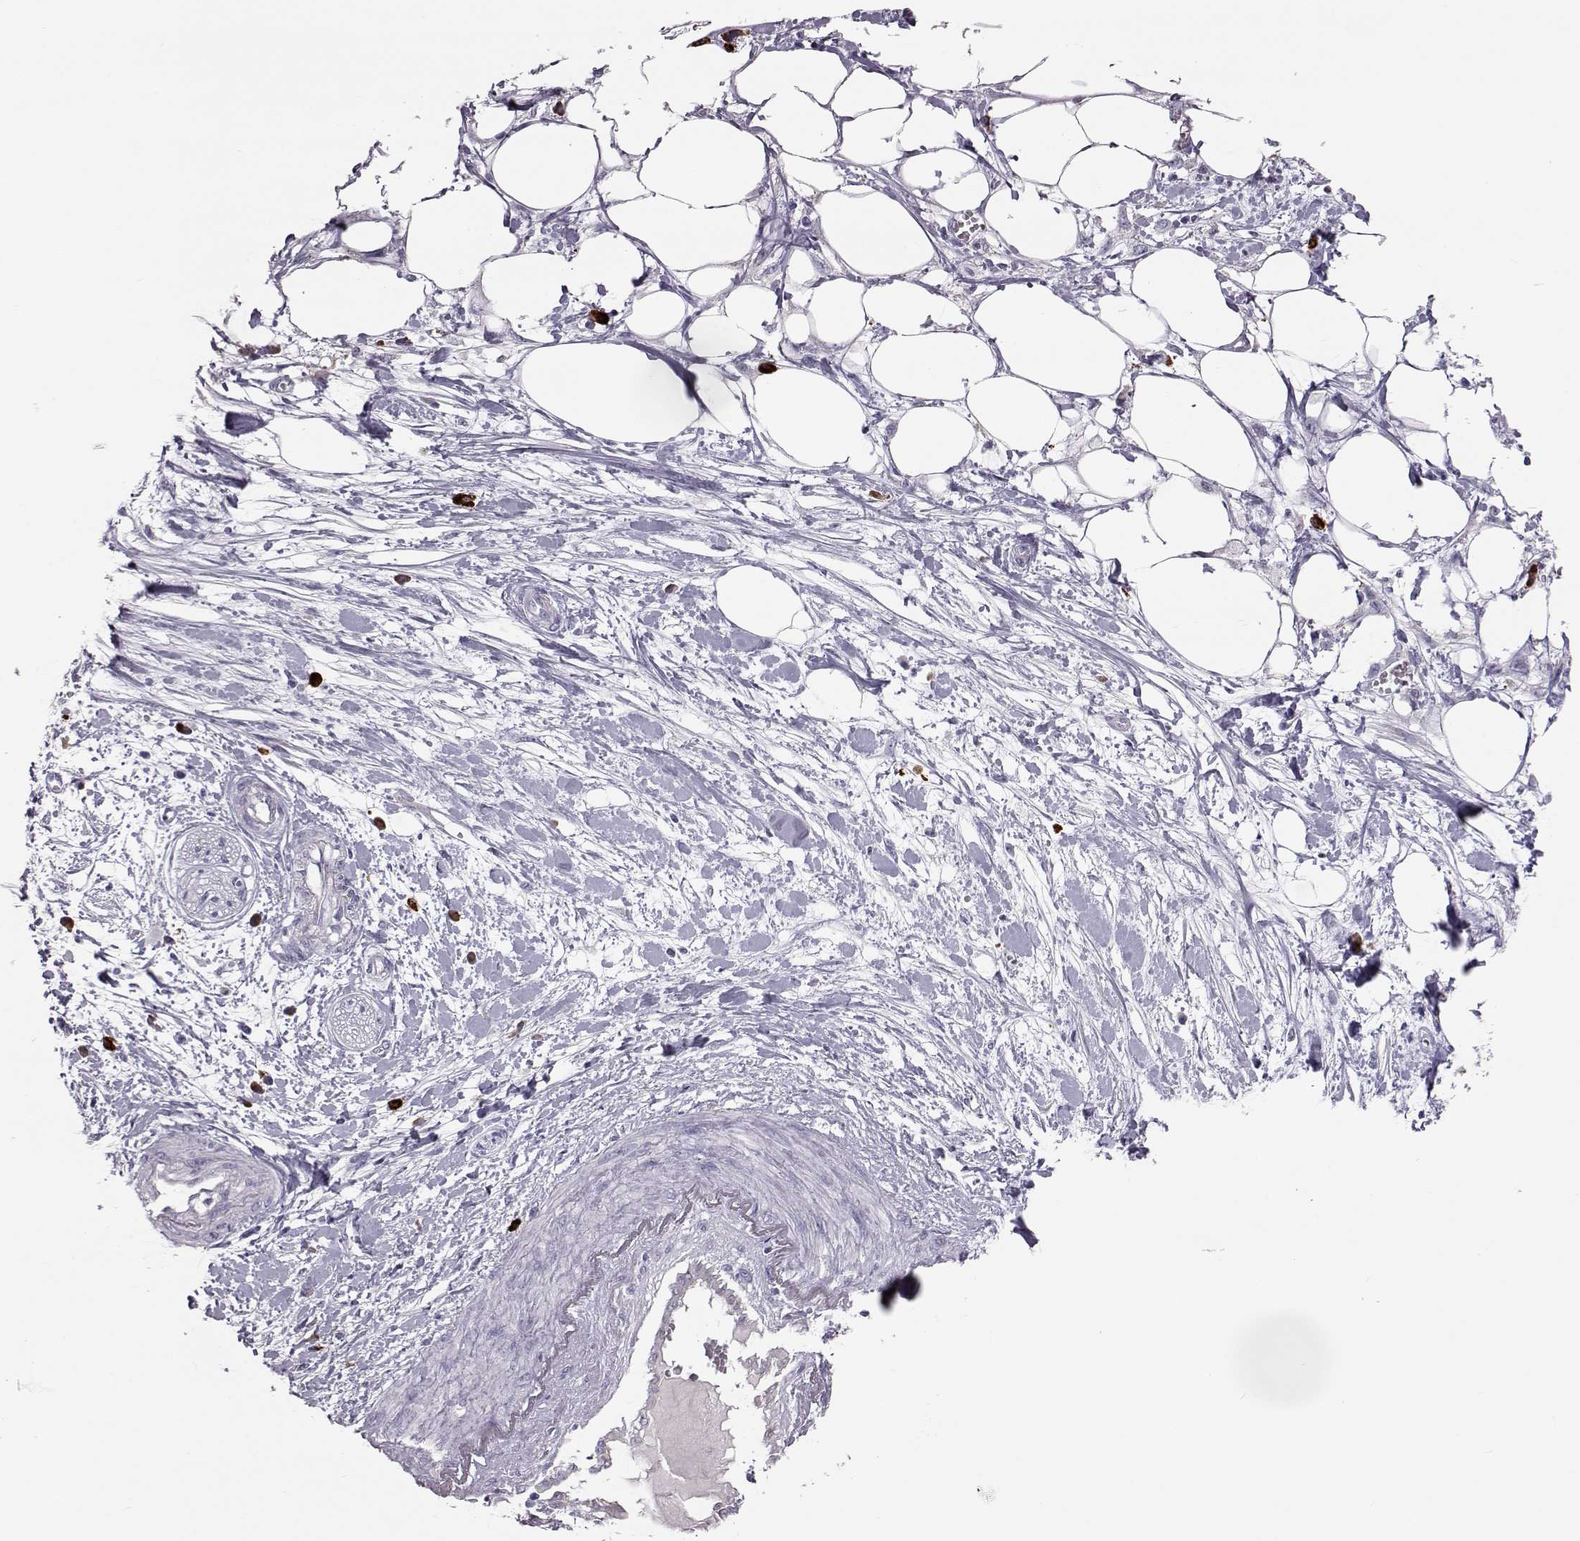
{"staining": {"intensity": "negative", "quantity": "none", "location": "none"}, "tissue": "pancreatic cancer", "cell_type": "Tumor cells", "image_type": "cancer", "snomed": [{"axis": "morphology", "description": "Normal tissue, NOS"}, {"axis": "morphology", "description": "Adenocarcinoma, NOS"}, {"axis": "topography", "description": "Lymph node"}, {"axis": "topography", "description": "Pancreas"}], "caption": "Immunohistochemical staining of human pancreatic cancer exhibits no significant expression in tumor cells.", "gene": "ADGRG5", "patient": {"sex": "female", "age": 58}}